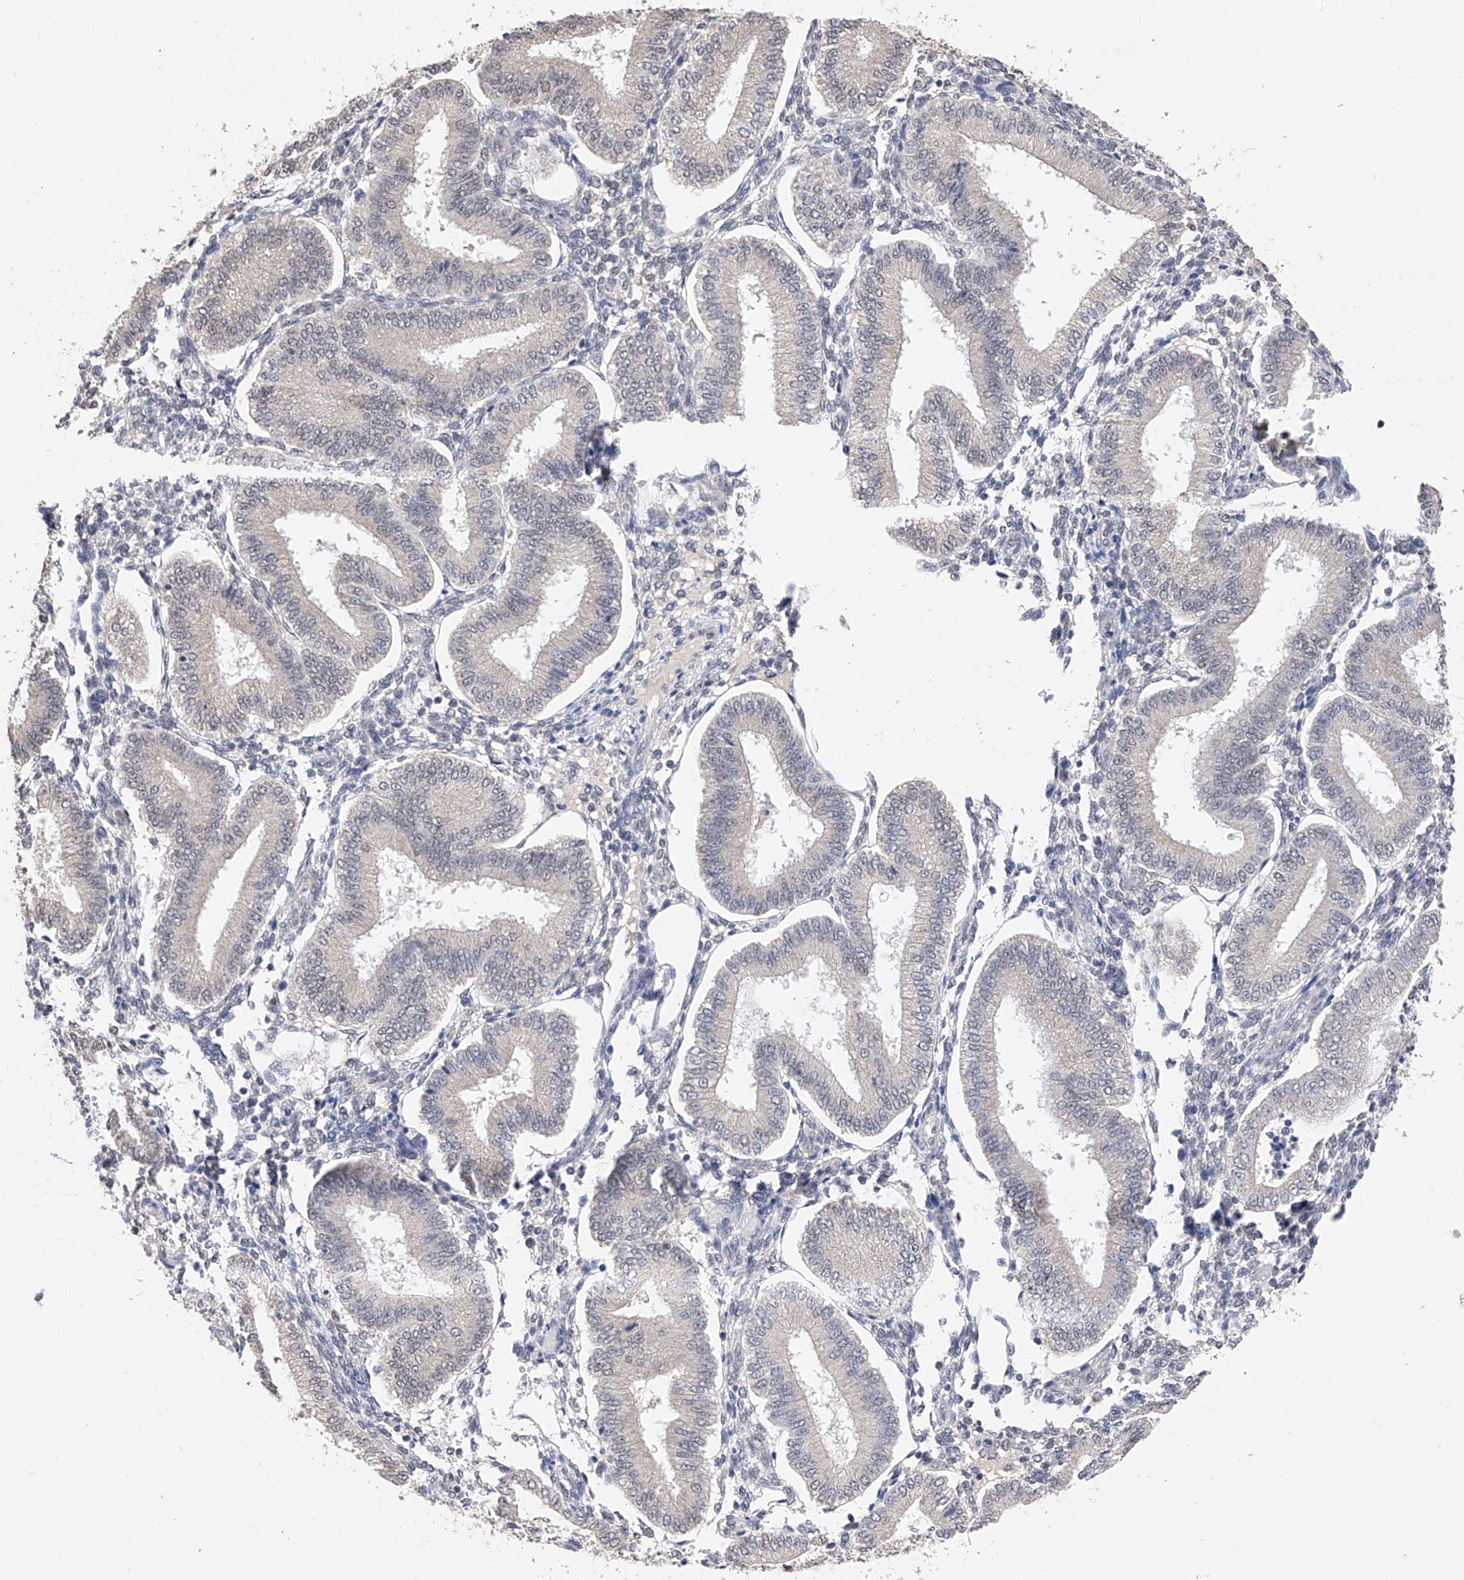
{"staining": {"intensity": "negative", "quantity": "none", "location": "none"}, "tissue": "endometrium", "cell_type": "Cells in endometrial stroma", "image_type": "normal", "snomed": [{"axis": "morphology", "description": "Normal tissue, NOS"}, {"axis": "topography", "description": "Endometrium"}], "caption": "IHC image of normal human endometrium stained for a protein (brown), which reveals no positivity in cells in endometrial stroma.", "gene": "DMAP1", "patient": {"sex": "female", "age": 39}}